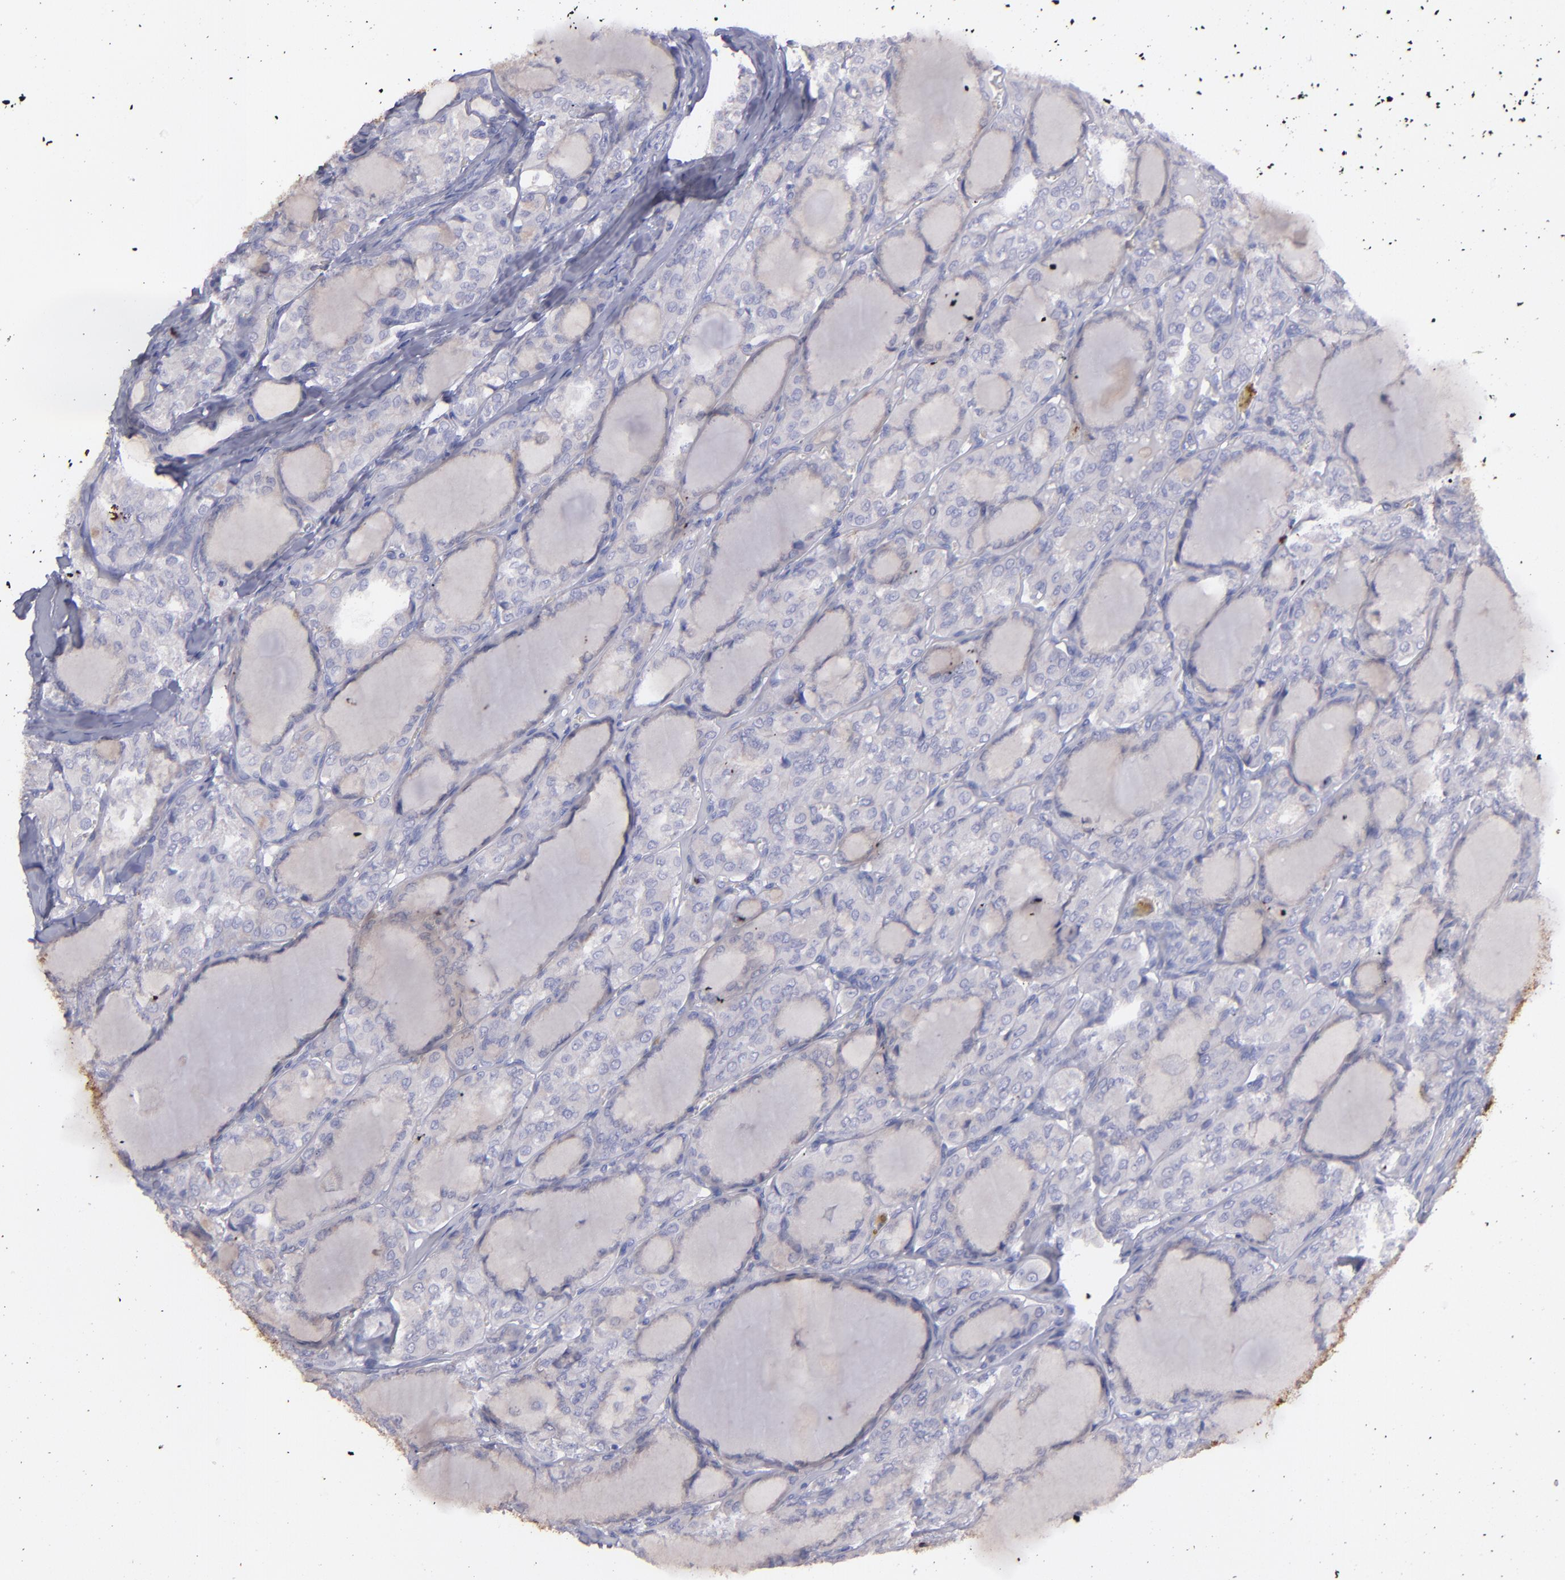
{"staining": {"intensity": "negative", "quantity": "none", "location": "none"}, "tissue": "thyroid cancer", "cell_type": "Tumor cells", "image_type": "cancer", "snomed": [{"axis": "morphology", "description": "Papillary adenocarcinoma, NOS"}, {"axis": "topography", "description": "Thyroid gland"}], "caption": "A high-resolution photomicrograph shows IHC staining of thyroid cancer, which shows no significant positivity in tumor cells.", "gene": "SNAP25", "patient": {"sex": "male", "age": 20}}